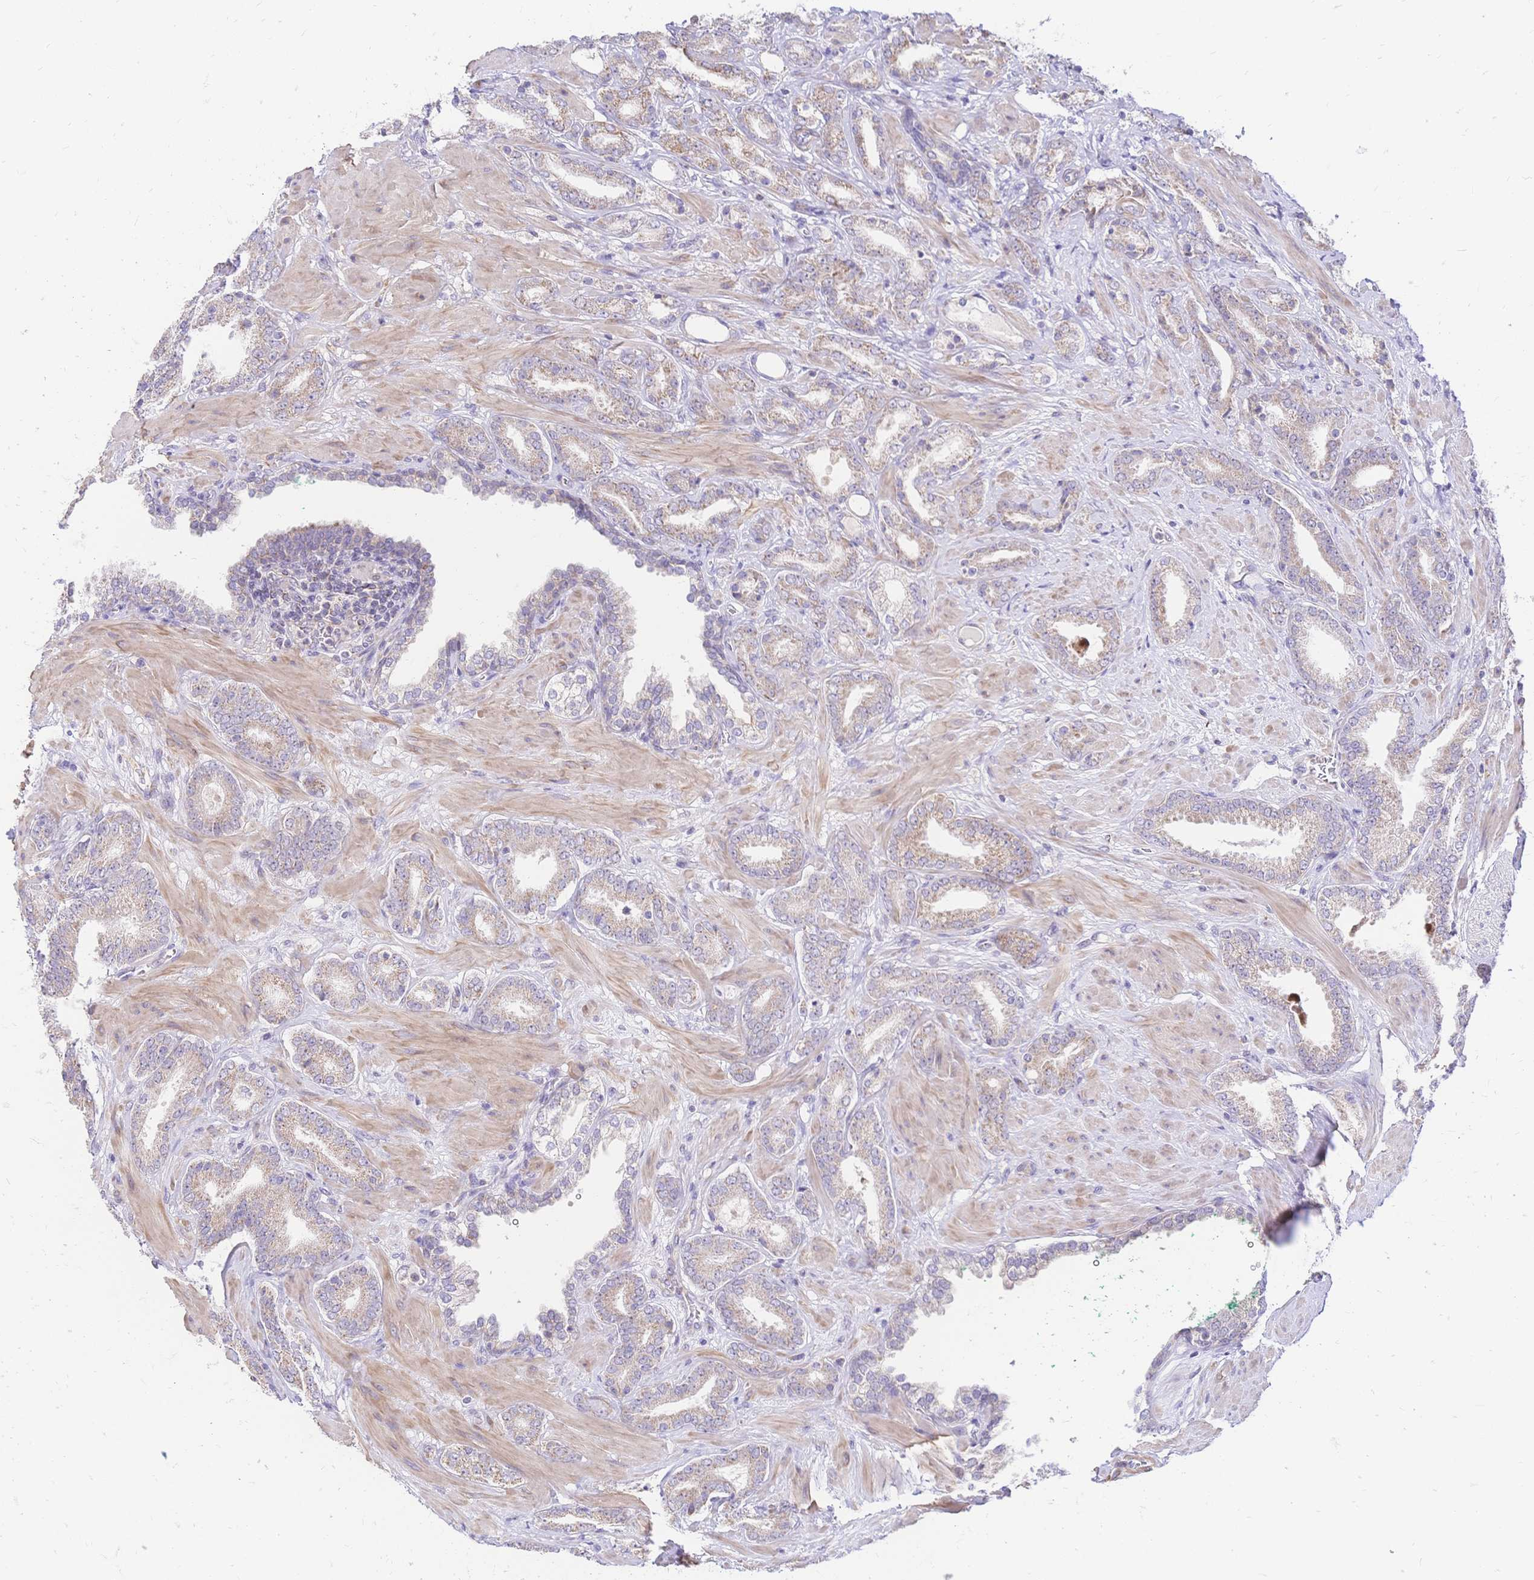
{"staining": {"intensity": "moderate", "quantity": ">75%", "location": "cytoplasmic/membranous"}, "tissue": "prostate cancer", "cell_type": "Tumor cells", "image_type": "cancer", "snomed": [{"axis": "morphology", "description": "Adenocarcinoma, High grade"}, {"axis": "topography", "description": "Prostate"}], "caption": "Protein analysis of prostate adenocarcinoma (high-grade) tissue exhibits moderate cytoplasmic/membranous staining in approximately >75% of tumor cells.", "gene": "CLEC18B", "patient": {"sex": "male", "age": 56}}